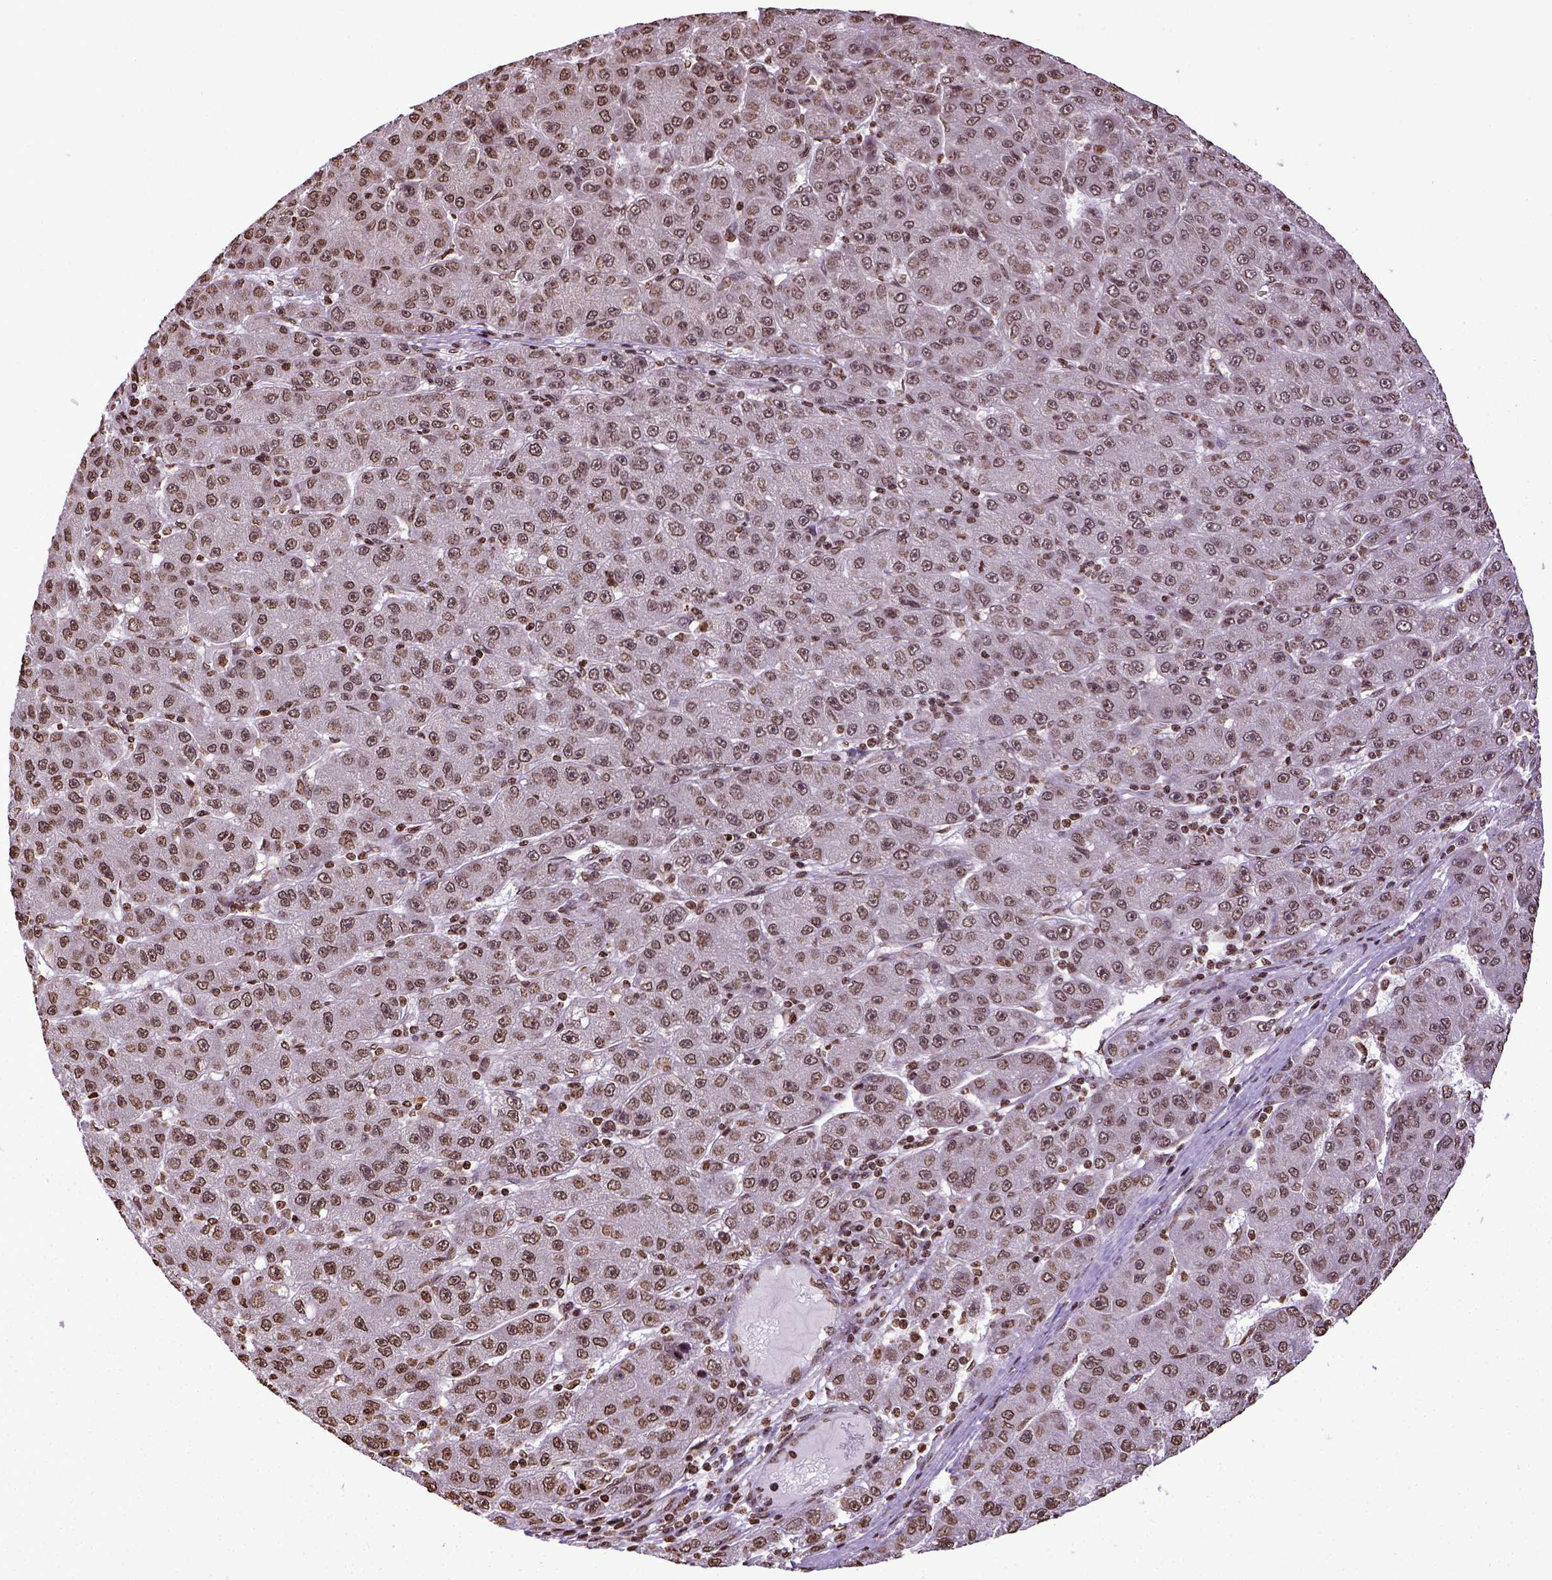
{"staining": {"intensity": "moderate", "quantity": ">75%", "location": "nuclear"}, "tissue": "liver cancer", "cell_type": "Tumor cells", "image_type": "cancer", "snomed": [{"axis": "morphology", "description": "Carcinoma, Hepatocellular, NOS"}, {"axis": "topography", "description": "Liver"}], "caption": "Tumor cells exhibit moderate nuclear expression in about >75% of cells in hepatocellular carcinoma (liver).", "gene": "ZNF75D", "patient": {"sex": "male", "age": 67}}